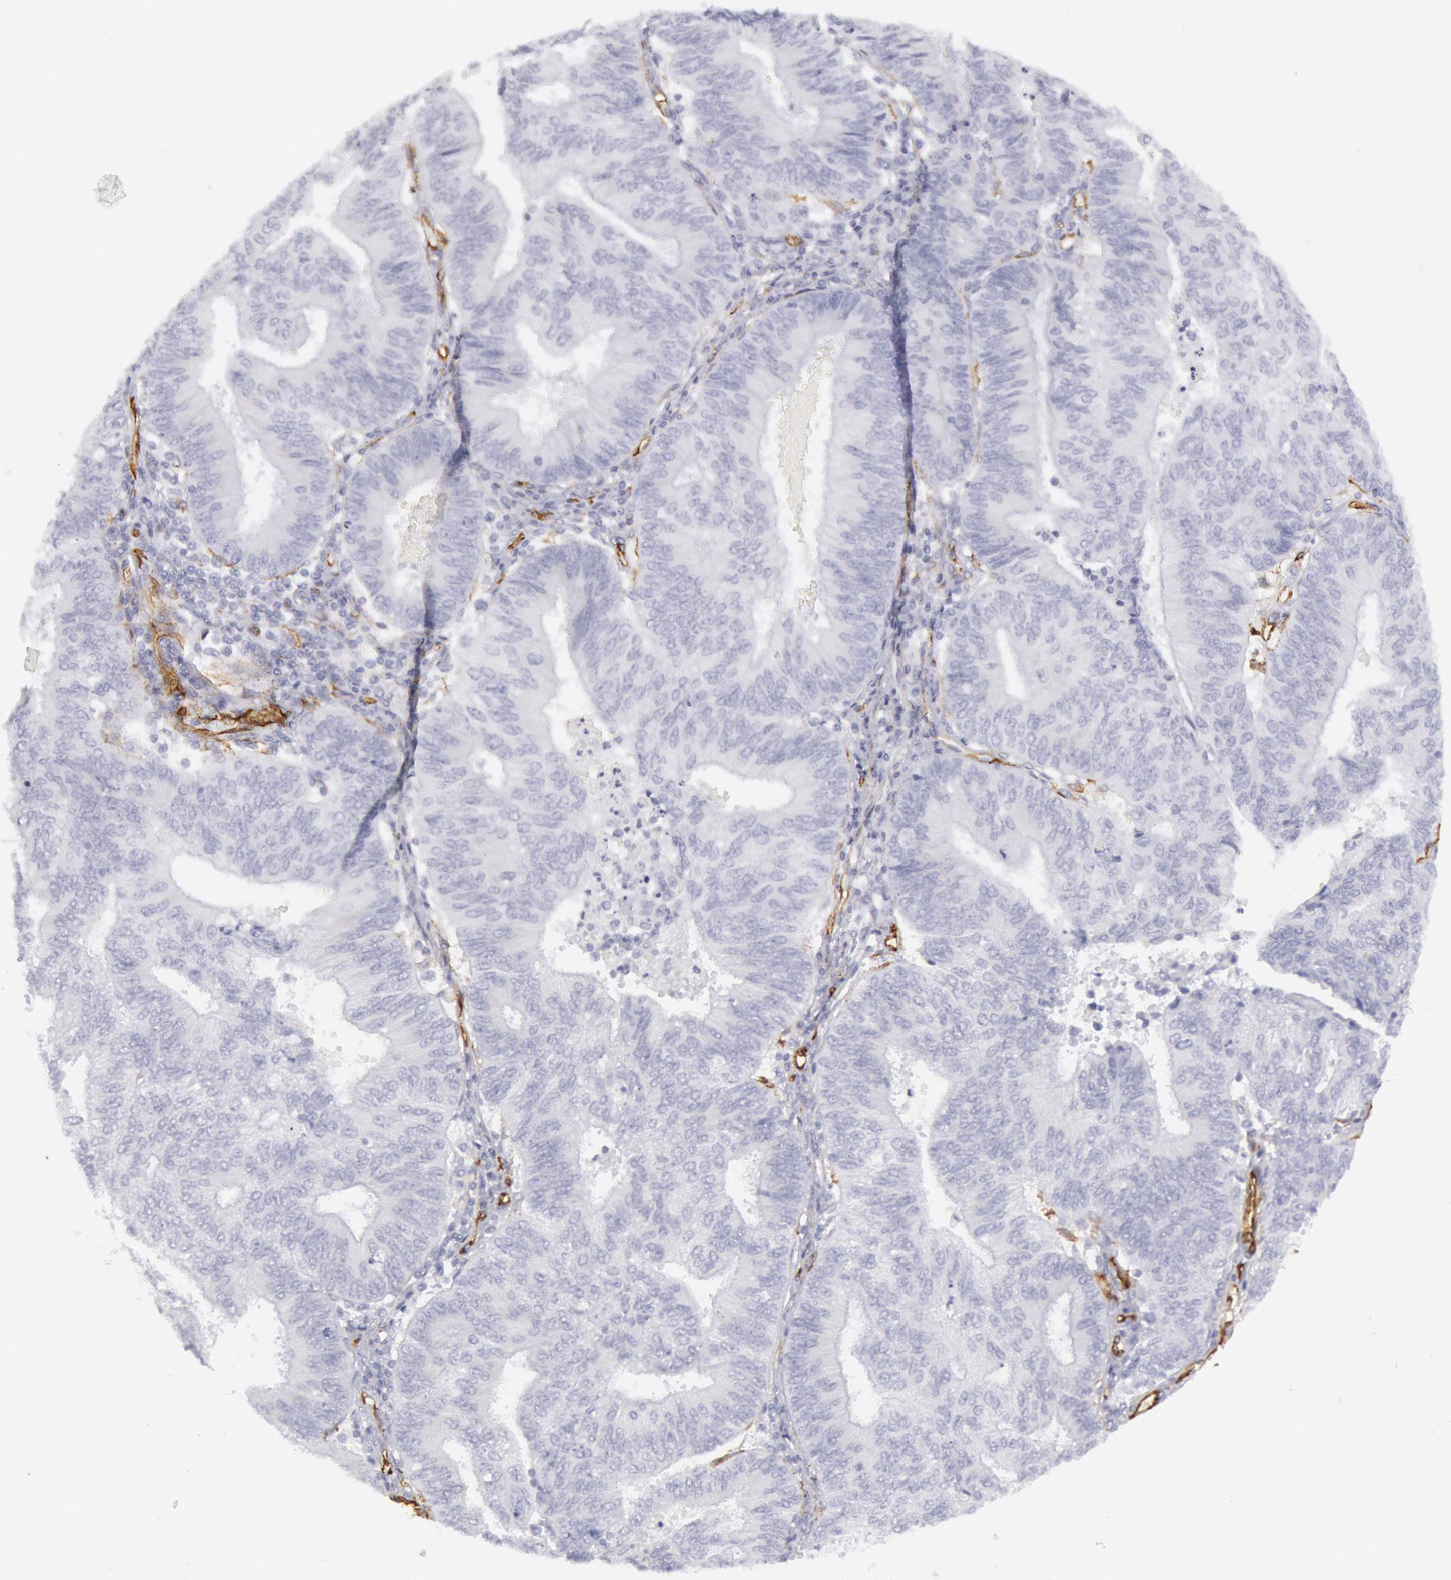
{"staining": {"intensity": "negative", "quantity": "none", "location": "none"}, "tissue": "endometrial cancer", "cell_type": "Tumor cells", "image_type": "cancer", "snomed": [{"axis": "morphology", "description": "Adenocarcinoma, NOS"}, {"axis": "topography", "description": "Endometrium"}], "caption": "Tumor cells show no significant staining in endometrial cancer.", "gene": "CDH13", "patient": {"sex": "female", "age": 55}}